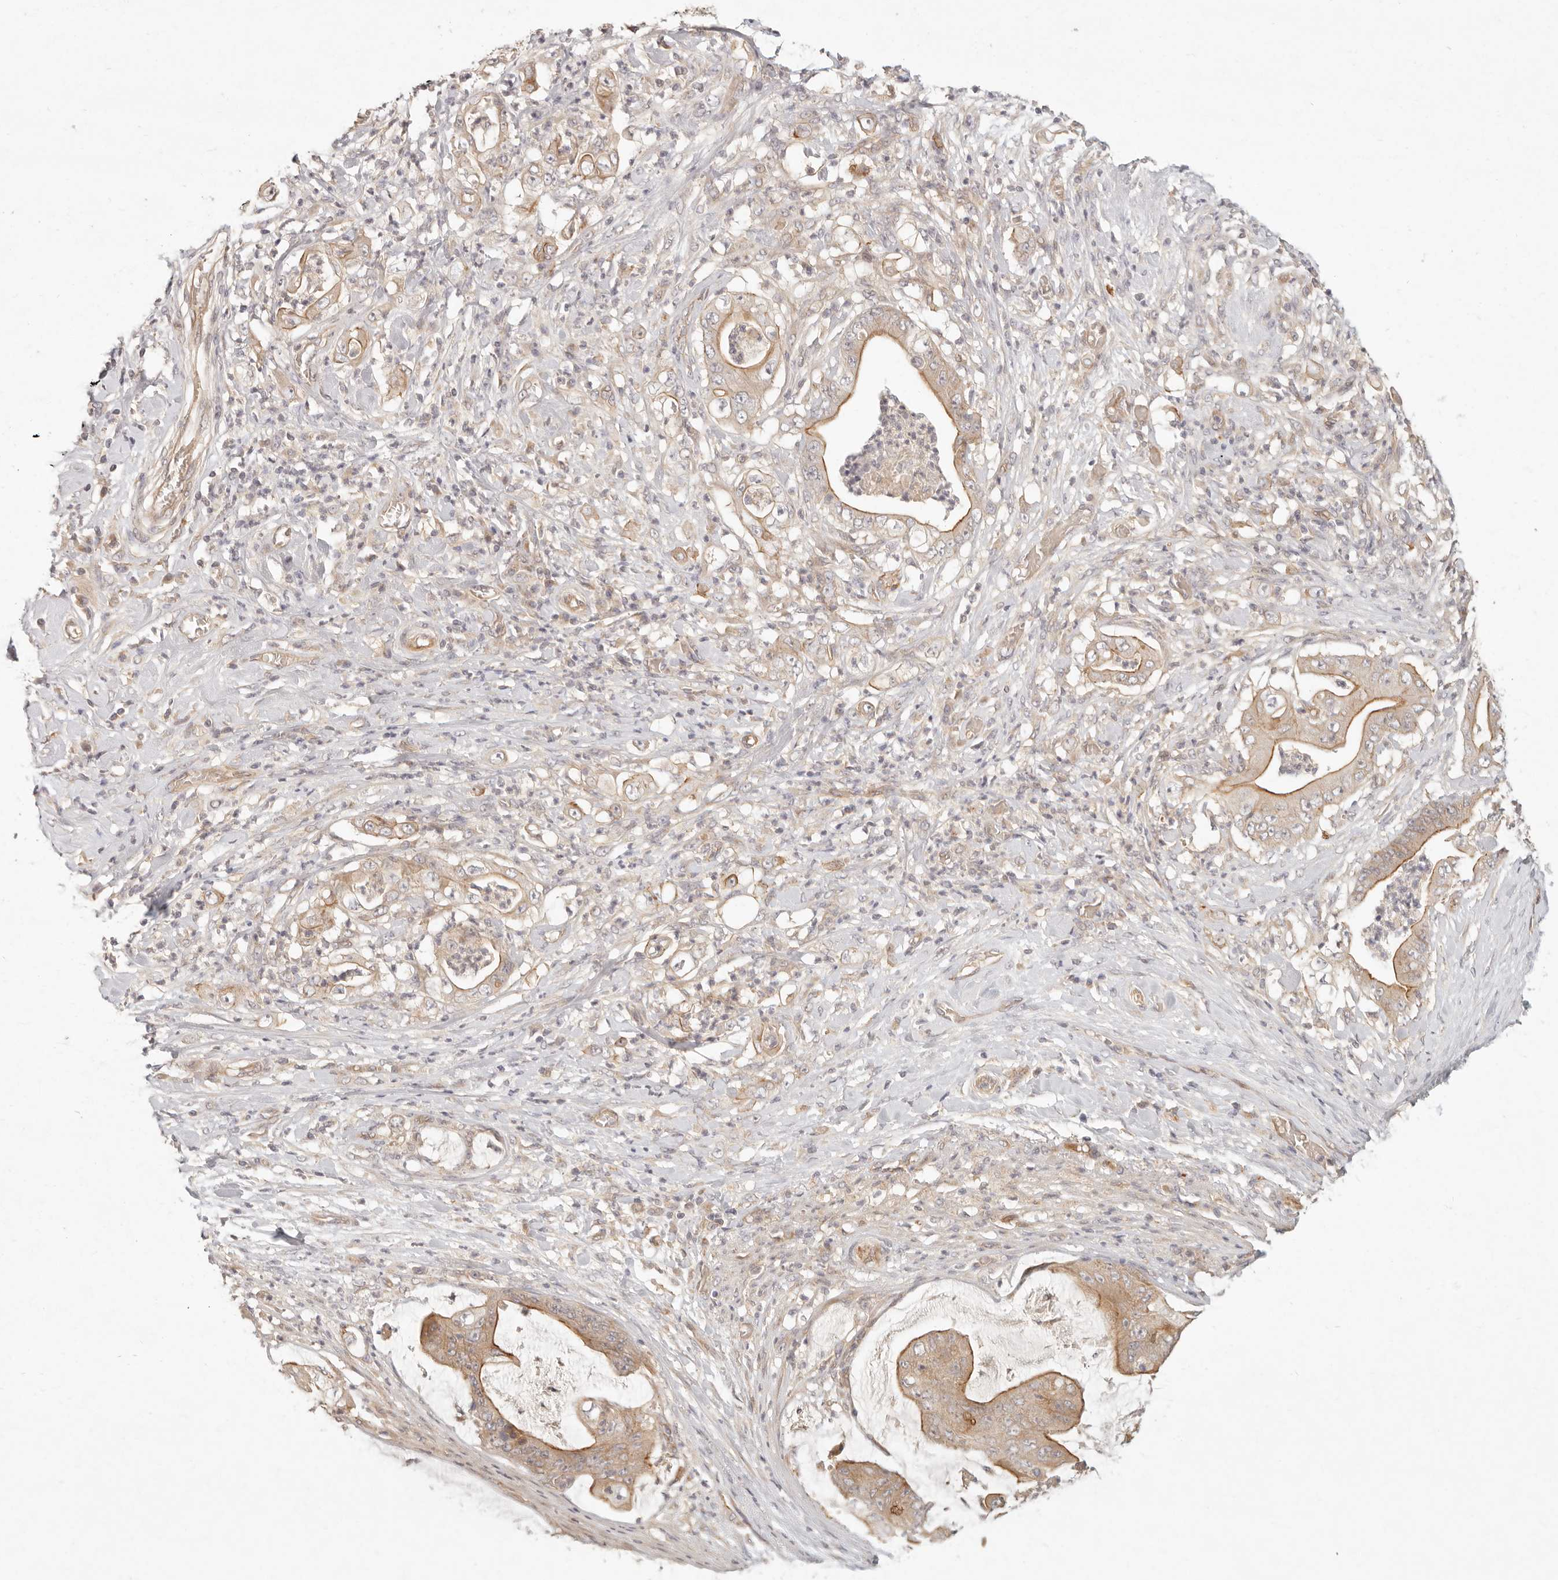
{"staining": {"intensity": "moderate", "quantity": ">75%", "location": "cytoplasmic/membranous"}, "tissue": "stomach cancer", "cell_type": "Tumor cells", "image_type": "cancer", "snomed": [{"axis": "morphology", "description": "Adenocarcinoma, NOS"}, {"axis": "topography", "description": "Stomach"}], "caption": "There is medium levels of moderate cytoplasmic/membranous positivity in tumor cells of adenocarcinoma (stomach), as demonstrated by immunohistochemical staining (brown color).", "gene": "PPP1R3B", "patient": {"sex": "female", "age": 73}}